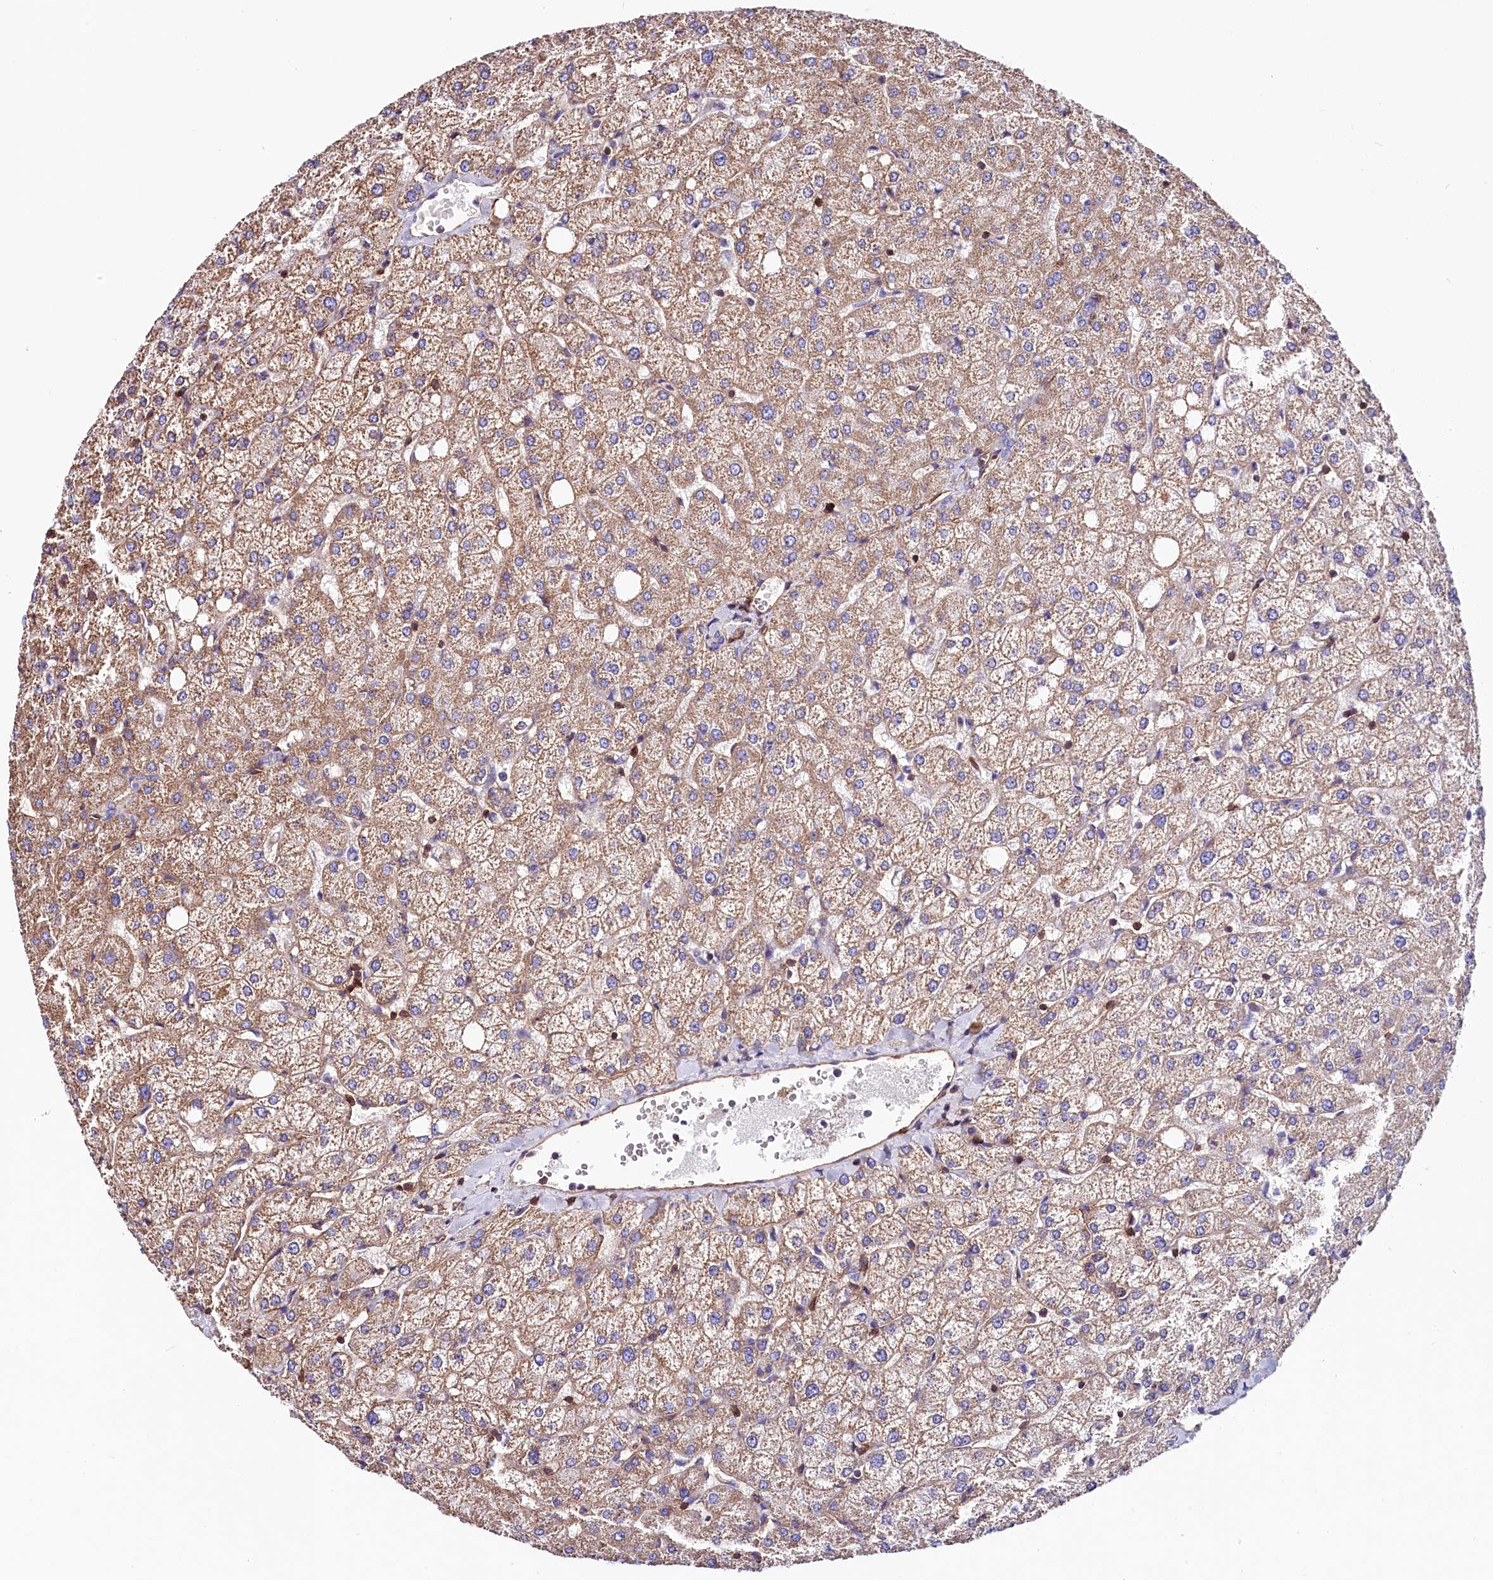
{"staining": {"intensity": "negative", "quantity": "none", "location": "none"}, "tissue": "liver", "cell_type": "Cholangiocytes", "image_type": "normal", "snomed": [{"axis": "morphology", "description": "Normal tissue, NOS"}, {"axis": "topography", "description": "Liver"}], "caption": "Immunohistochemistry (IHC) histopathology image of benign liver: human liver stained with DAB reveals no significant protein positivity in cholangiocytes.", "gene": "ATP2B4", "patient": {"sex": "female", "age": 54}}